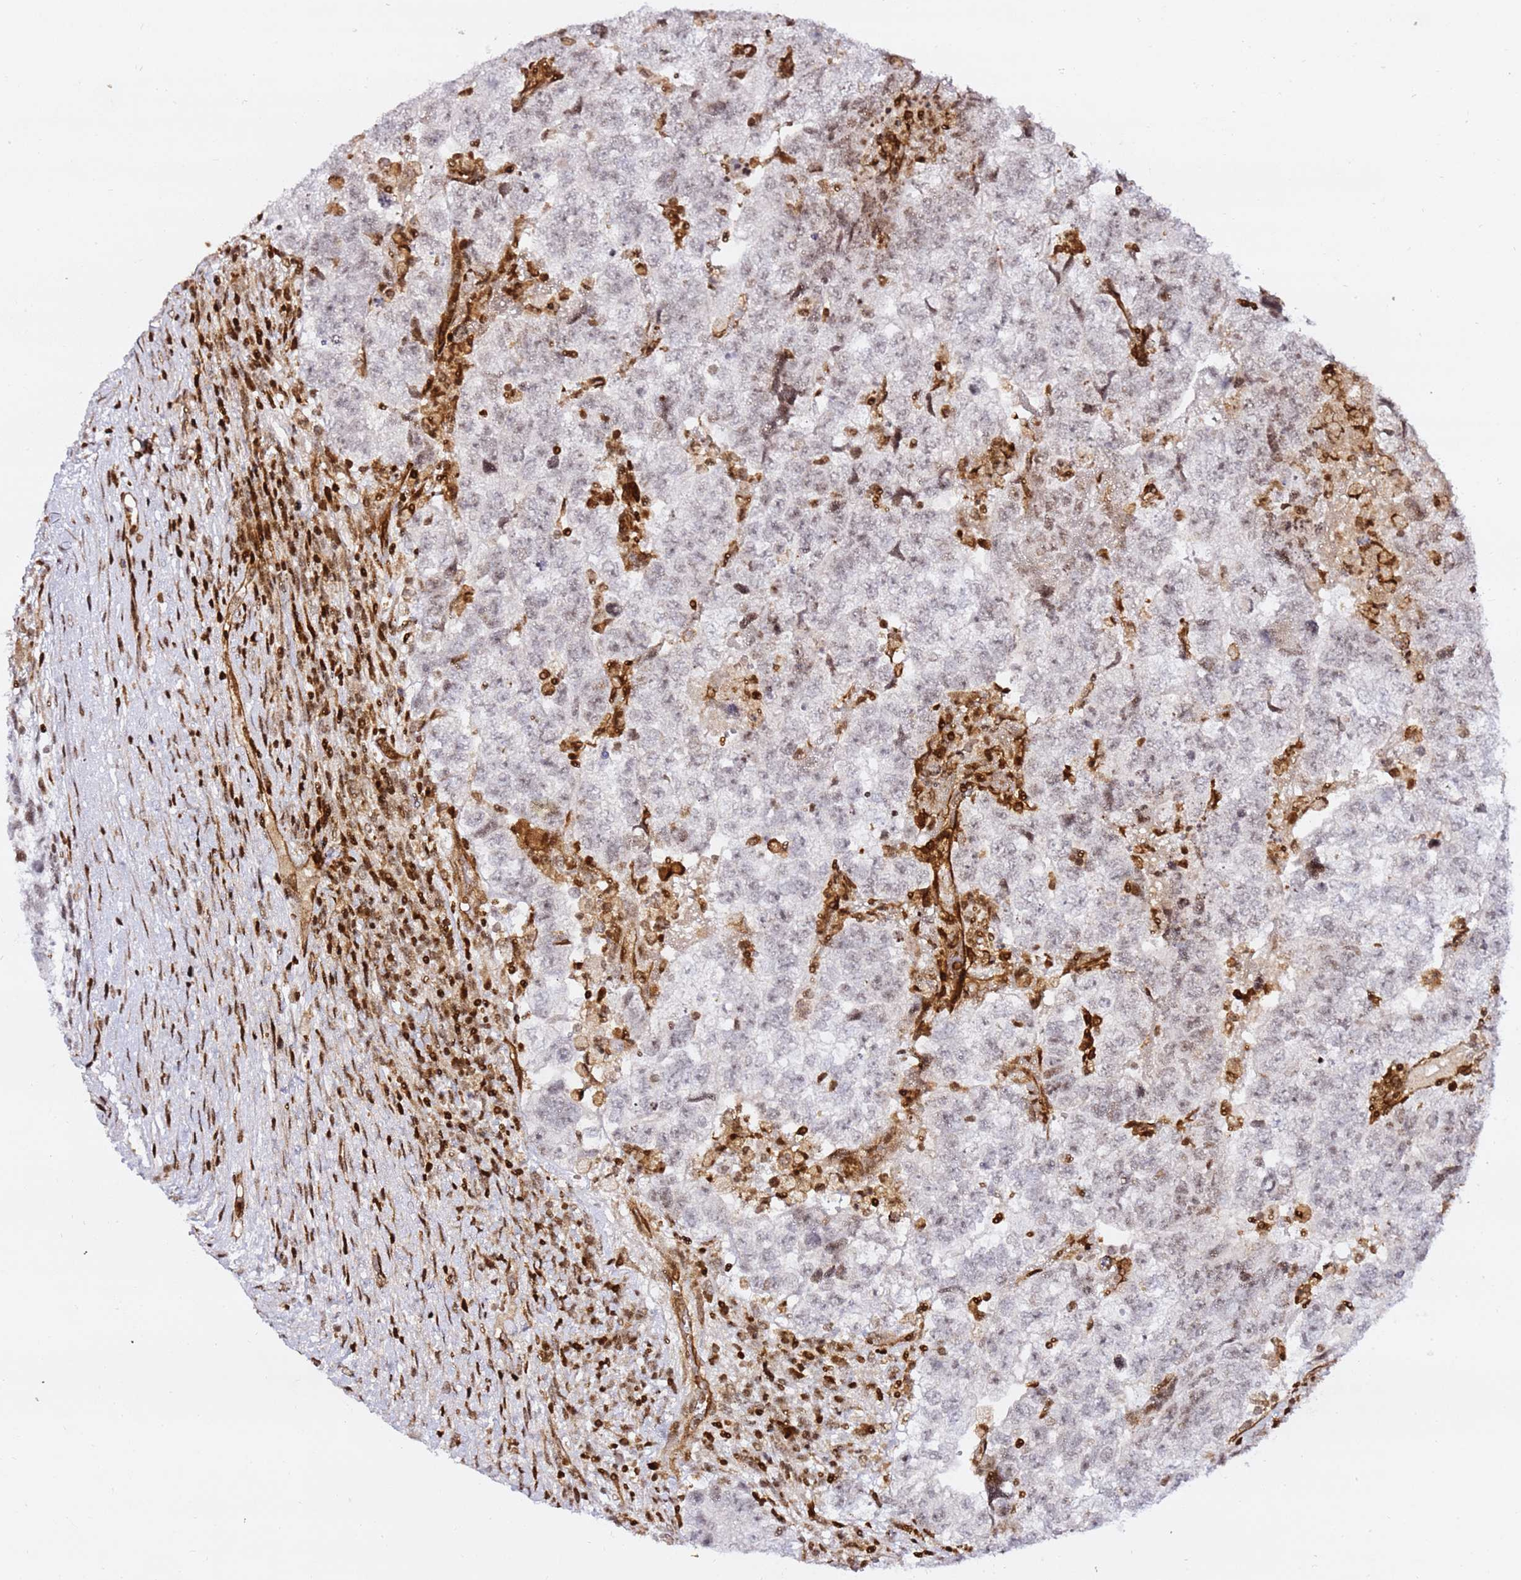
{"staining": {"intensity": "negative", "quantity": "none", "location": "none"}, "tissue": "testis cancer", "cell_type": "Tumor cells", "image_type": "cancer", "snomed": [{"axis": "morphology", "description": "Normal tissue, NOS"}, {"axis": "morphology", "description": "Carcinoma, Embryonal, NOS"}, {"axis": "topography", "description": "Testis"}], "caption": "Testis embryonal carcinoma stained for a protein using immunohistochemistry shows no staining tumor cells.", "gene": "GBP2", "patient": {"sex": "male", "age": 36}}